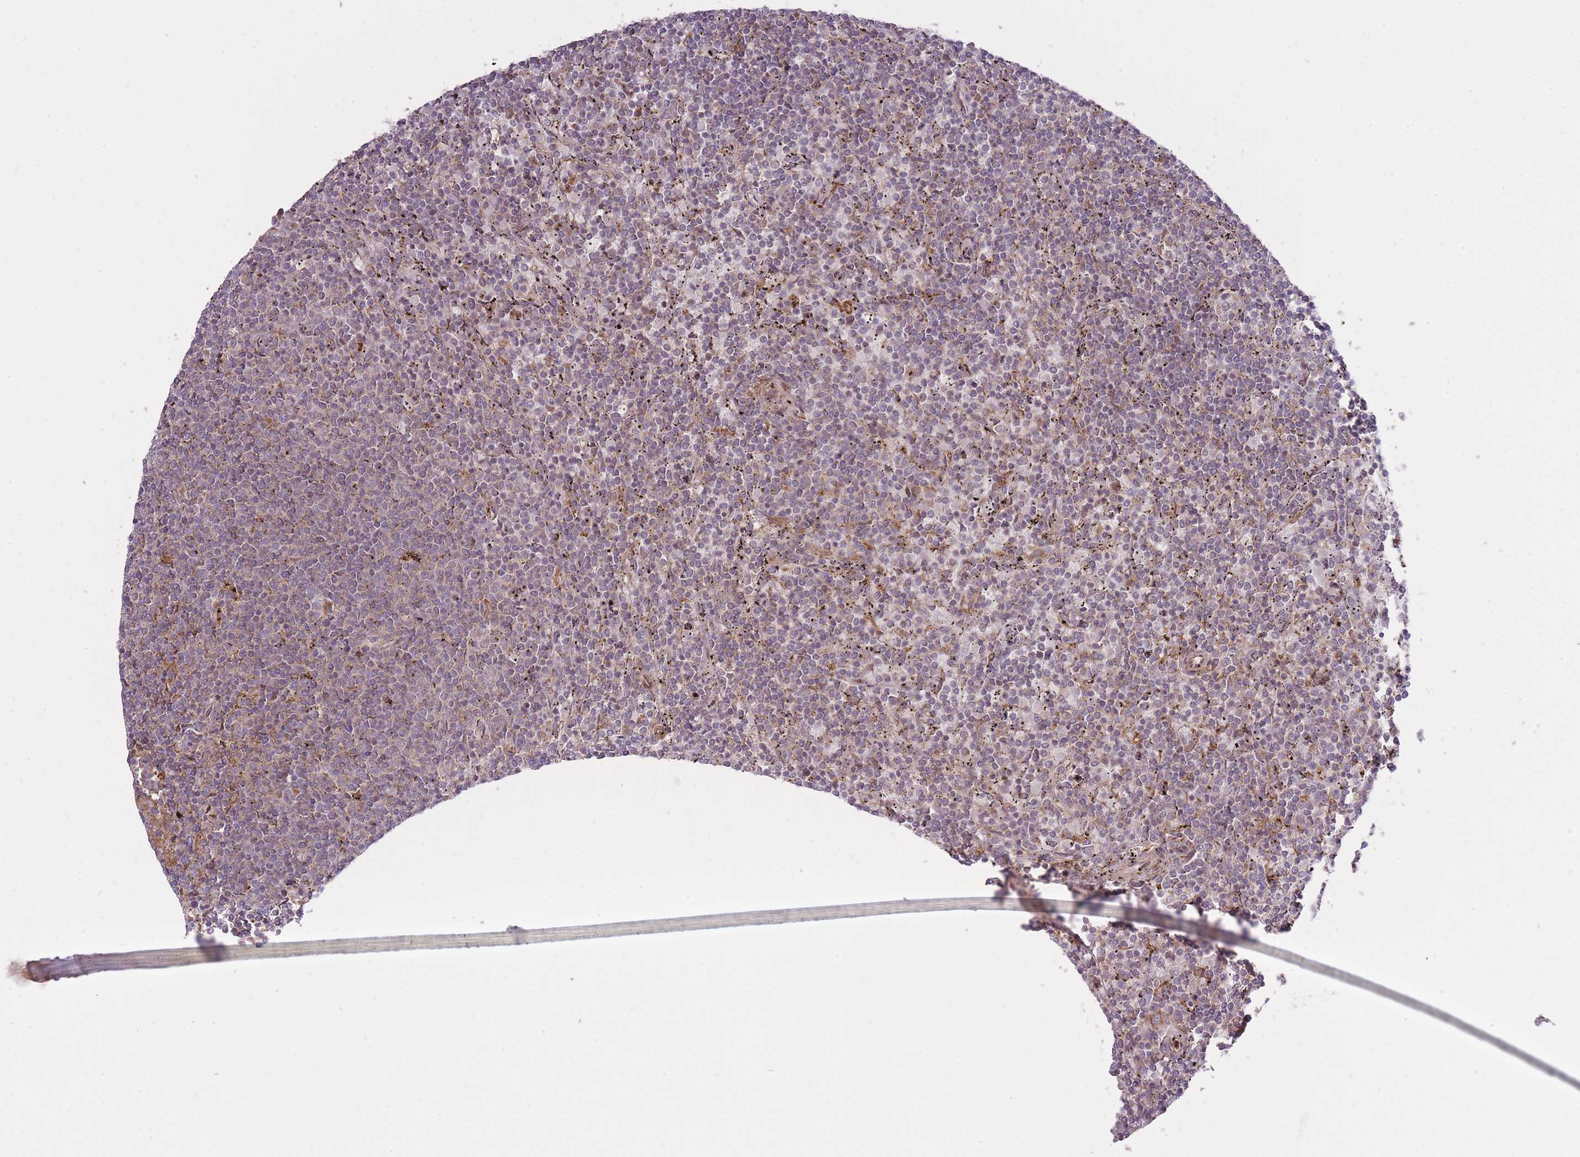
{"staining": {"intensity": "negative", "quantity": "none", "location": "none"}, "tissue": "lymphoma", "cell_type": "Tumor cells", "image_type": "cancer", "snomed": [{"axis": "morphology", "description": "Malignant lymphoma, non-Hodgkin's type, Low grade"}, {"axis": "topography", "description": "Spleen"}], "caption": "A histopathology image of human lymphoma is negative for staining in tumor cells. (Brightfield microscopy of DAB IHC at high magnification).", "gene": "ZNF391", "patient": {"sex": "female", "age": 50}}